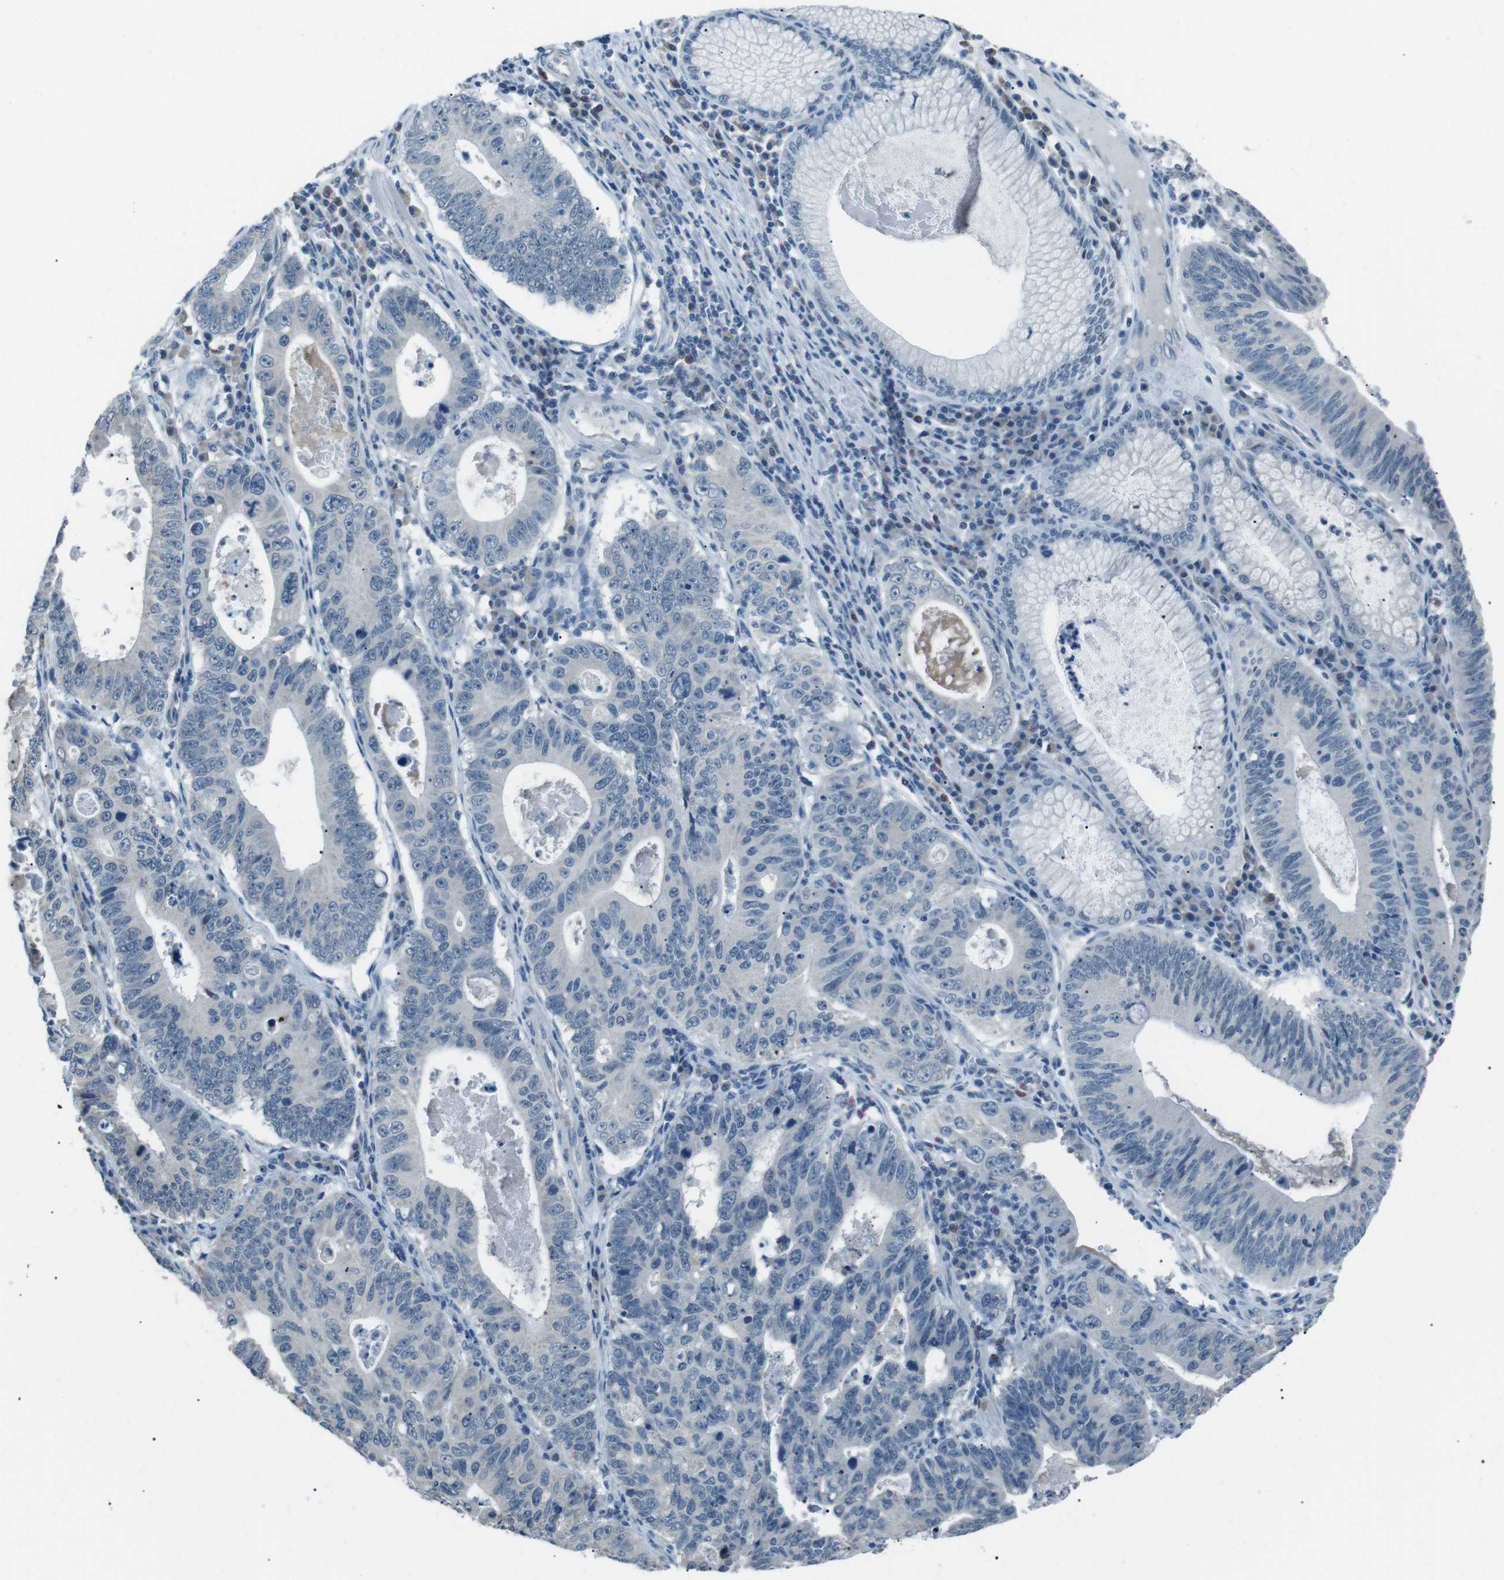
{"staining": {"intensity": "negative", "quantity": "none", "location": "none"}, "tissue": "stomach cancer", "cell_type": "Tumor cells", "image_type": "cancer", "snomed": [{"axis": "morphology", "description": "Adenocarcinoma, NOS"}, {"axis": "topography", "description": "Stomach"}], "caption": "The micrograph reveals no significant positivity in tumor cells of stomach adenocarcinoma. Brightfield microscopy of immunohistochemistry (IHC) stained with DAB (3,3'-diaminobenzidine) (brown) and hematoxylin (blue), captured at high magnification.", "gene": "SERPINB2", "patient": {"sex": "male", "age": 59}}